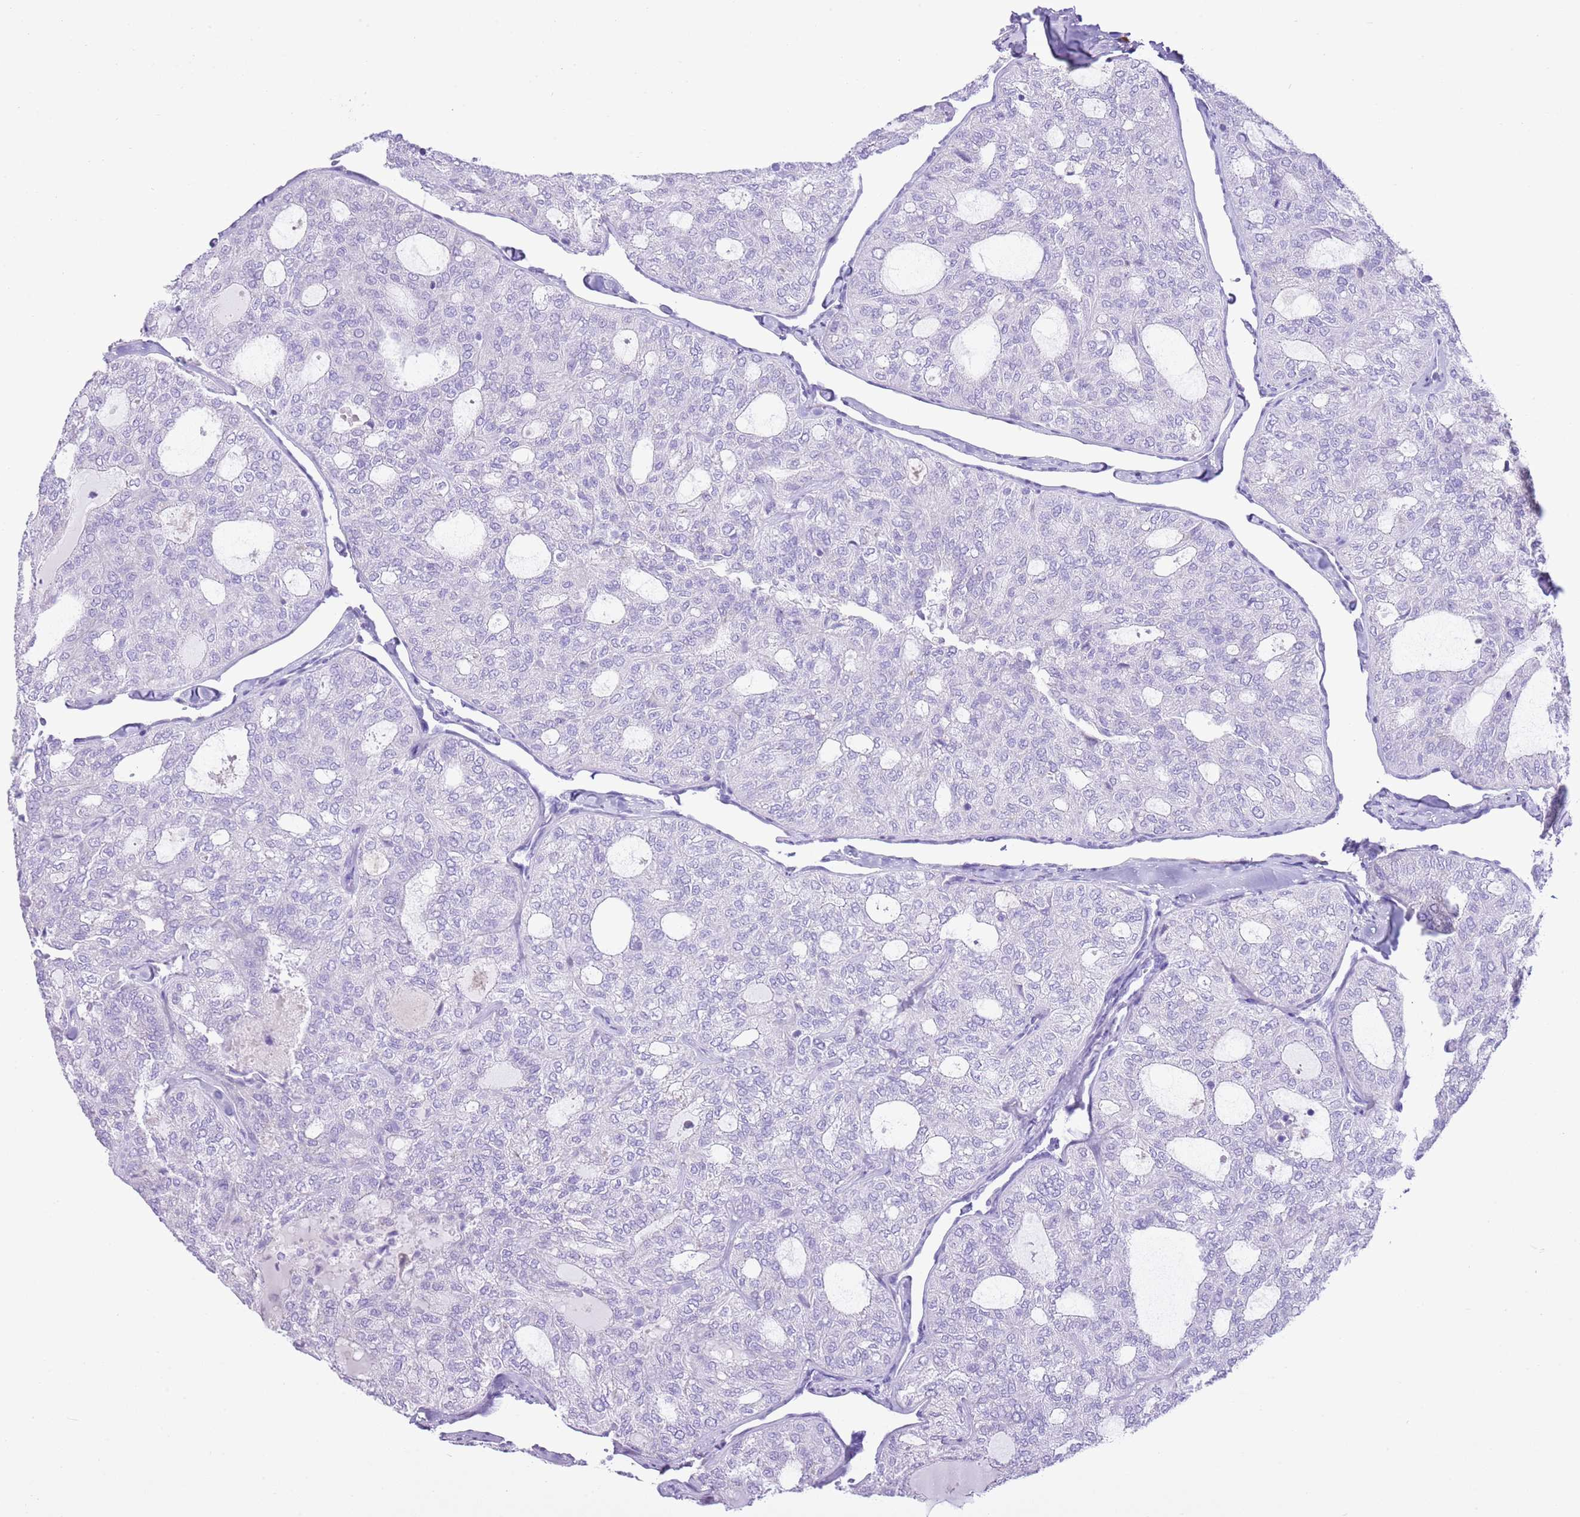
{"staining": {"intensity": "negative", "quantity": "none", "location": "none"}, "tissue": "thyroid cancer", "cell_type": "Tumor cells", "image_type": "cancer", "snomed": [{"axis": "morphology", "description": "Follicular adenoma carcinoma, NOS"}, {"axis": "topography", "description": "Thyroid gland"}], "caption": "Immunohistochemical staining of thyroid follicular adenoma carcinoma reveals no significant expression in tumor cells.", "gene": "AAR2", "patient": {"sex": "male", "age": 75}}